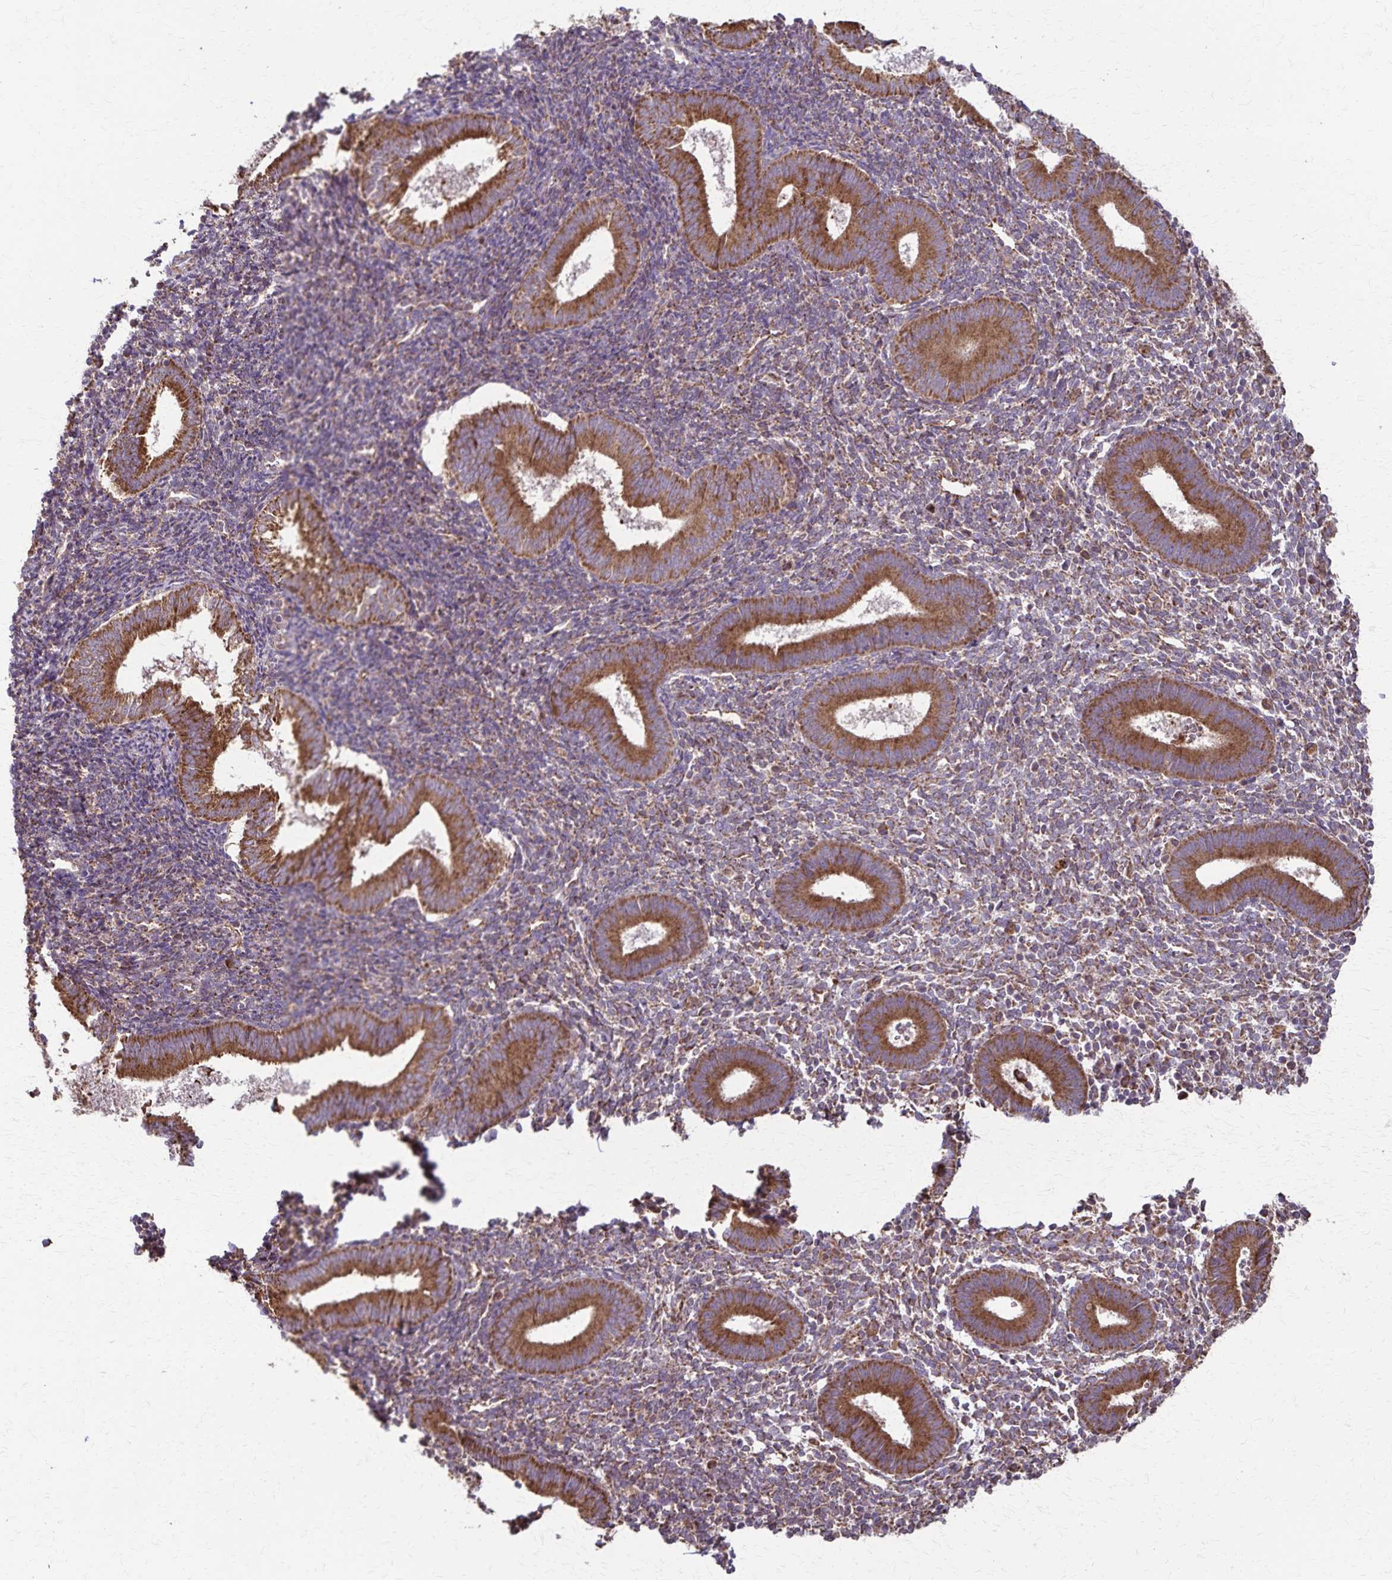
{"staining": {"intensity": "moderate", "quantity": "<25%", "location": "cytoplasmic/membranous"}, "tissue": "endometrium", "cell_type": "Cells in endometrial stroma", "image_type": "normal", "snomed": [{"axis": "morphology", "description": "Normal tissue, NOS"}, {"axis": "topography", "description": "Endometrium"}], "caption": "A brown stain highlights moderate cytoplasmic/membranous positivity of a protein in cells in endometrial stroma of benign human endometrium.", "gene": "RNF10", "patient": {"sex": "female", "age": 25}}